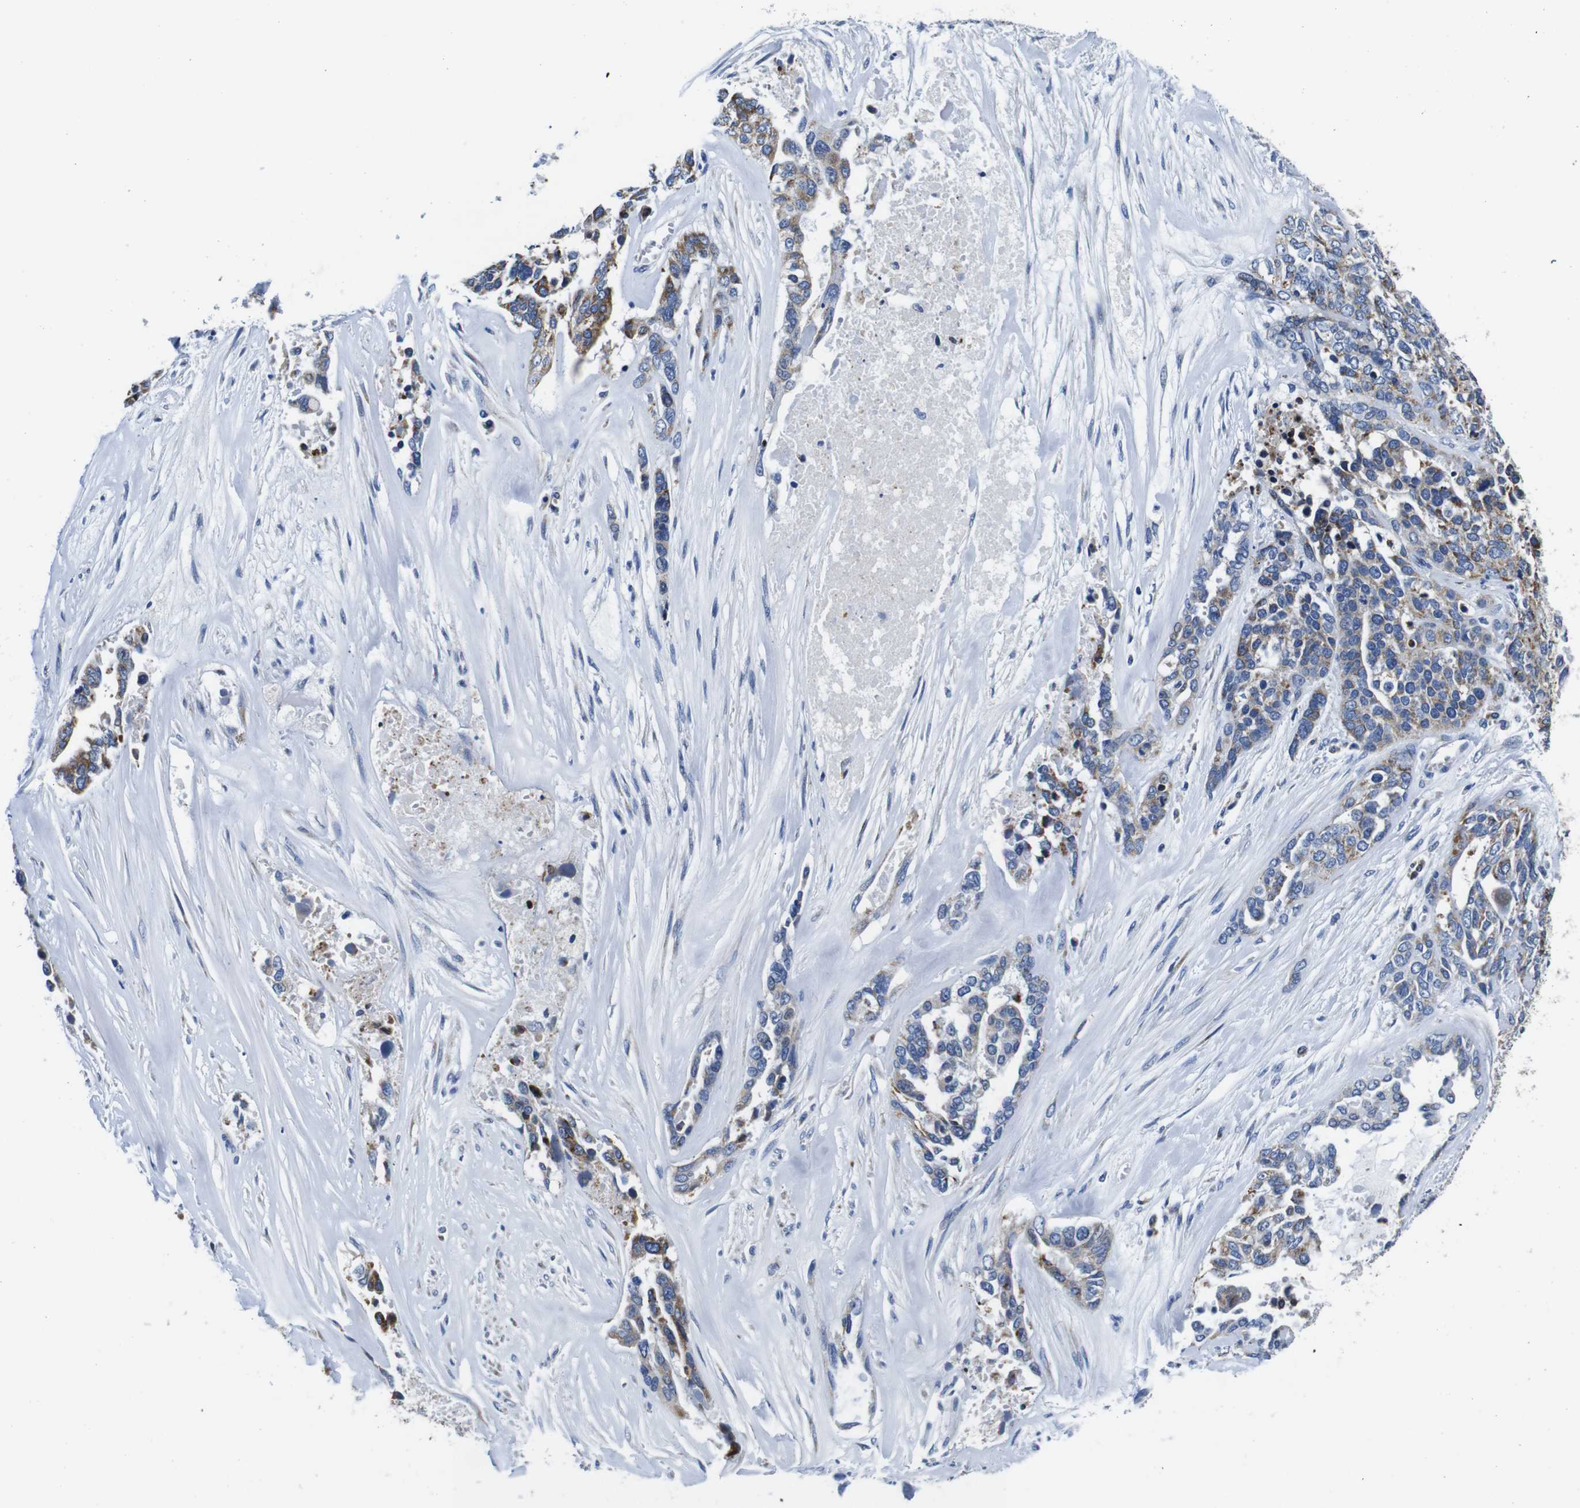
{"staining": {"intensity": "moderate", "quantity": "25%-75%", "location": "cytoplasmic/membranous"}, "tissue": "ovarian cancer", "cell_type": "Tumor cells", "image_type": "cancer", "snomed": [{"axis": "morphology", "description": "Cystadenocarcinoma, serous, NOS"}, {"axis": "topography", "description": "Ovary"}], "caption": "Immunohistochemical staining of serous cystadenocarcinoma (ovarian) reveals medium levels of moderate cytoplasmic/membranous protein staining in about 25%-75% of tumor cells. (DAB (3,3'-diaminobenzidine) IHC, brown staining for protein, blue staining for nuclei).", "gene": "SNX19", "patient": {"sex": "female", "age": 44}}